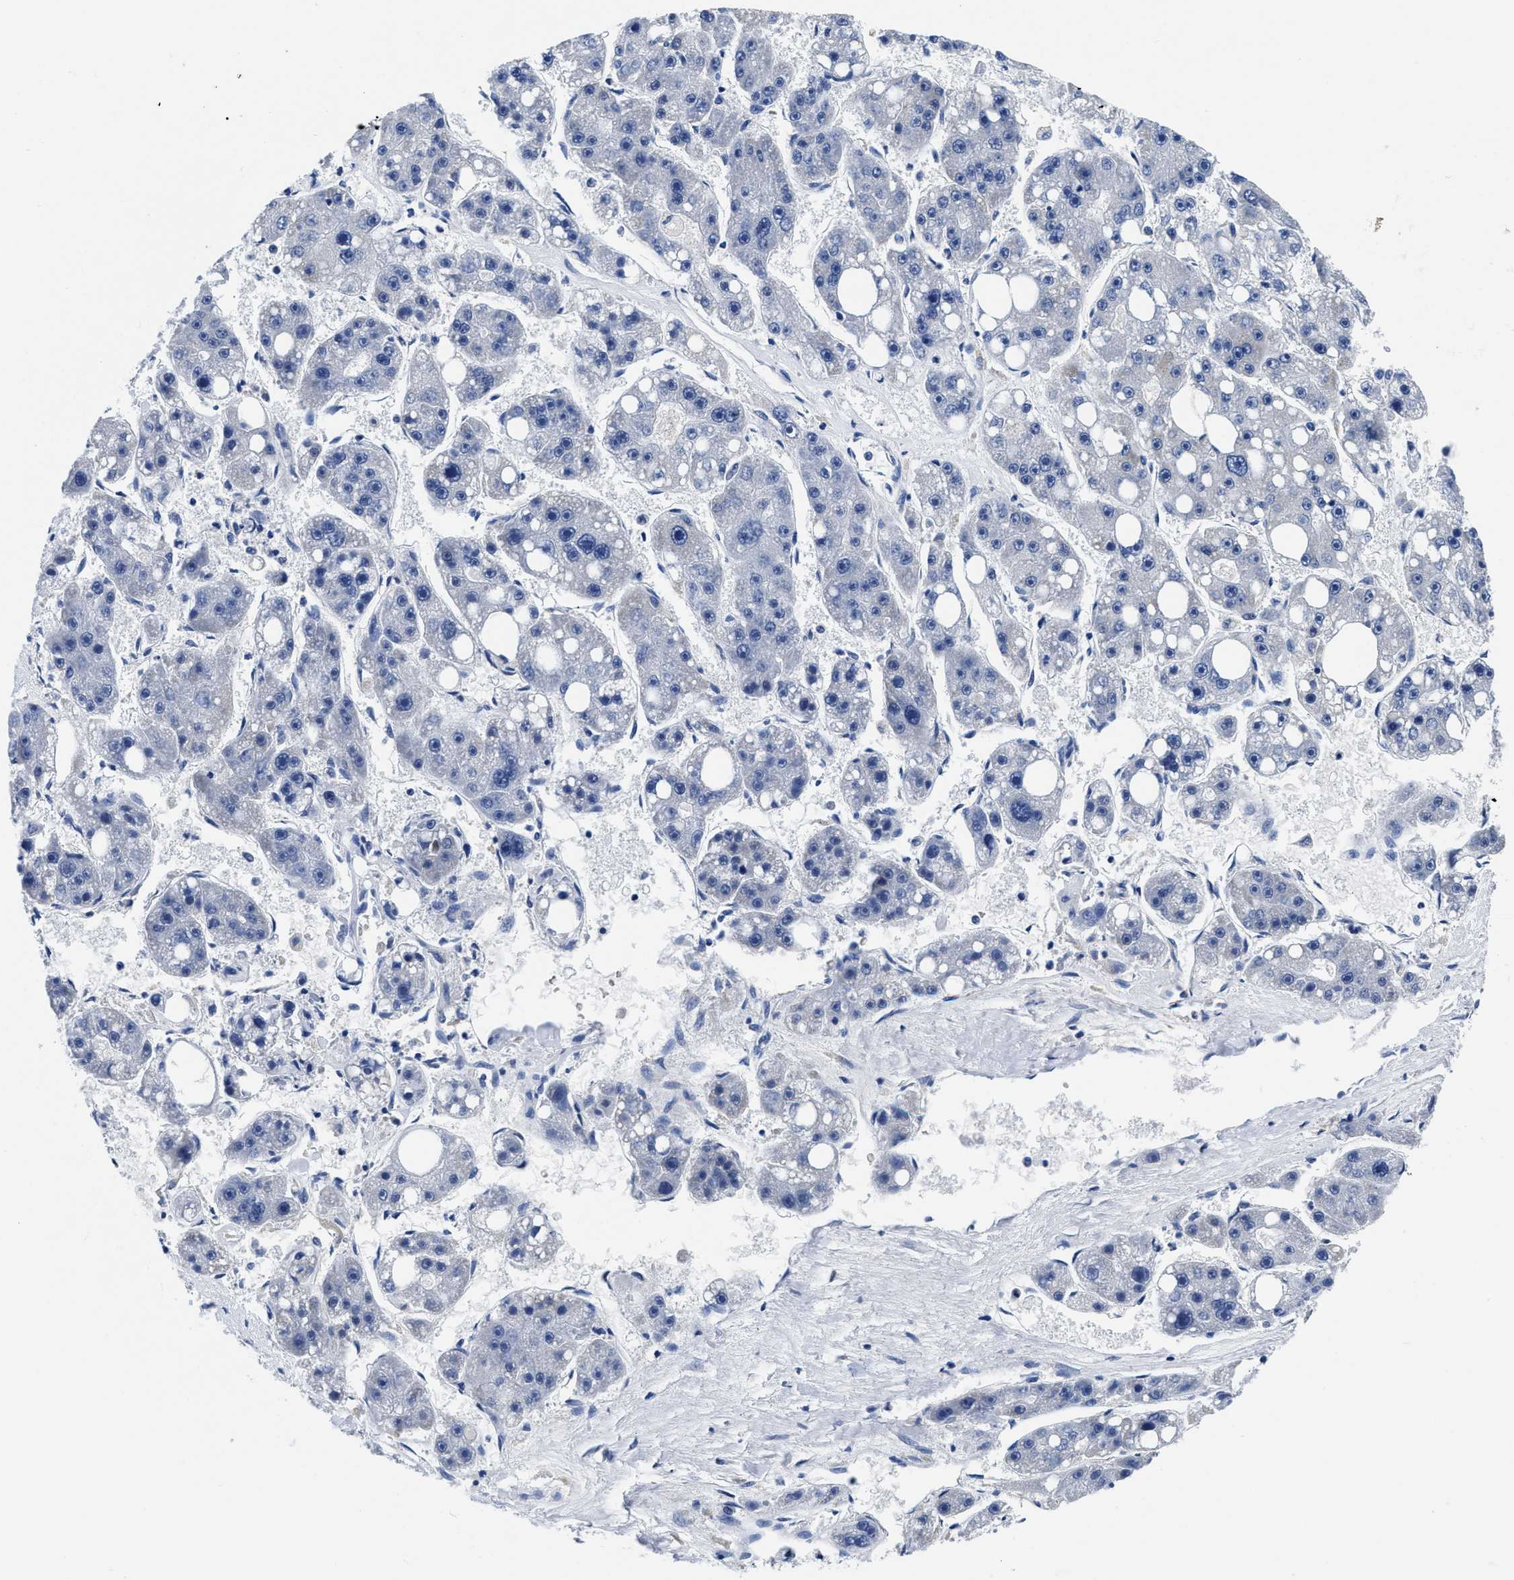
{"staining": {"intensity": "negative", "quantity": "none", "location": "none"}, "tissue": "liver cancer", "cell_type": "Tumor cells", "image_type": "cancer", "snomed": [{"axis": "morphology", "description": "Carcinoma, Hepatocellular, NOS"}, {"axis": "topography", "description": "Liver"}], "caption": "Tumor cells are negative for brown protein staining in liver hepatocellular carcinoma. Nuclei are stained in blue.", "gene": "SLC35F1", "patient": {"sex": "female", "age": 61}}